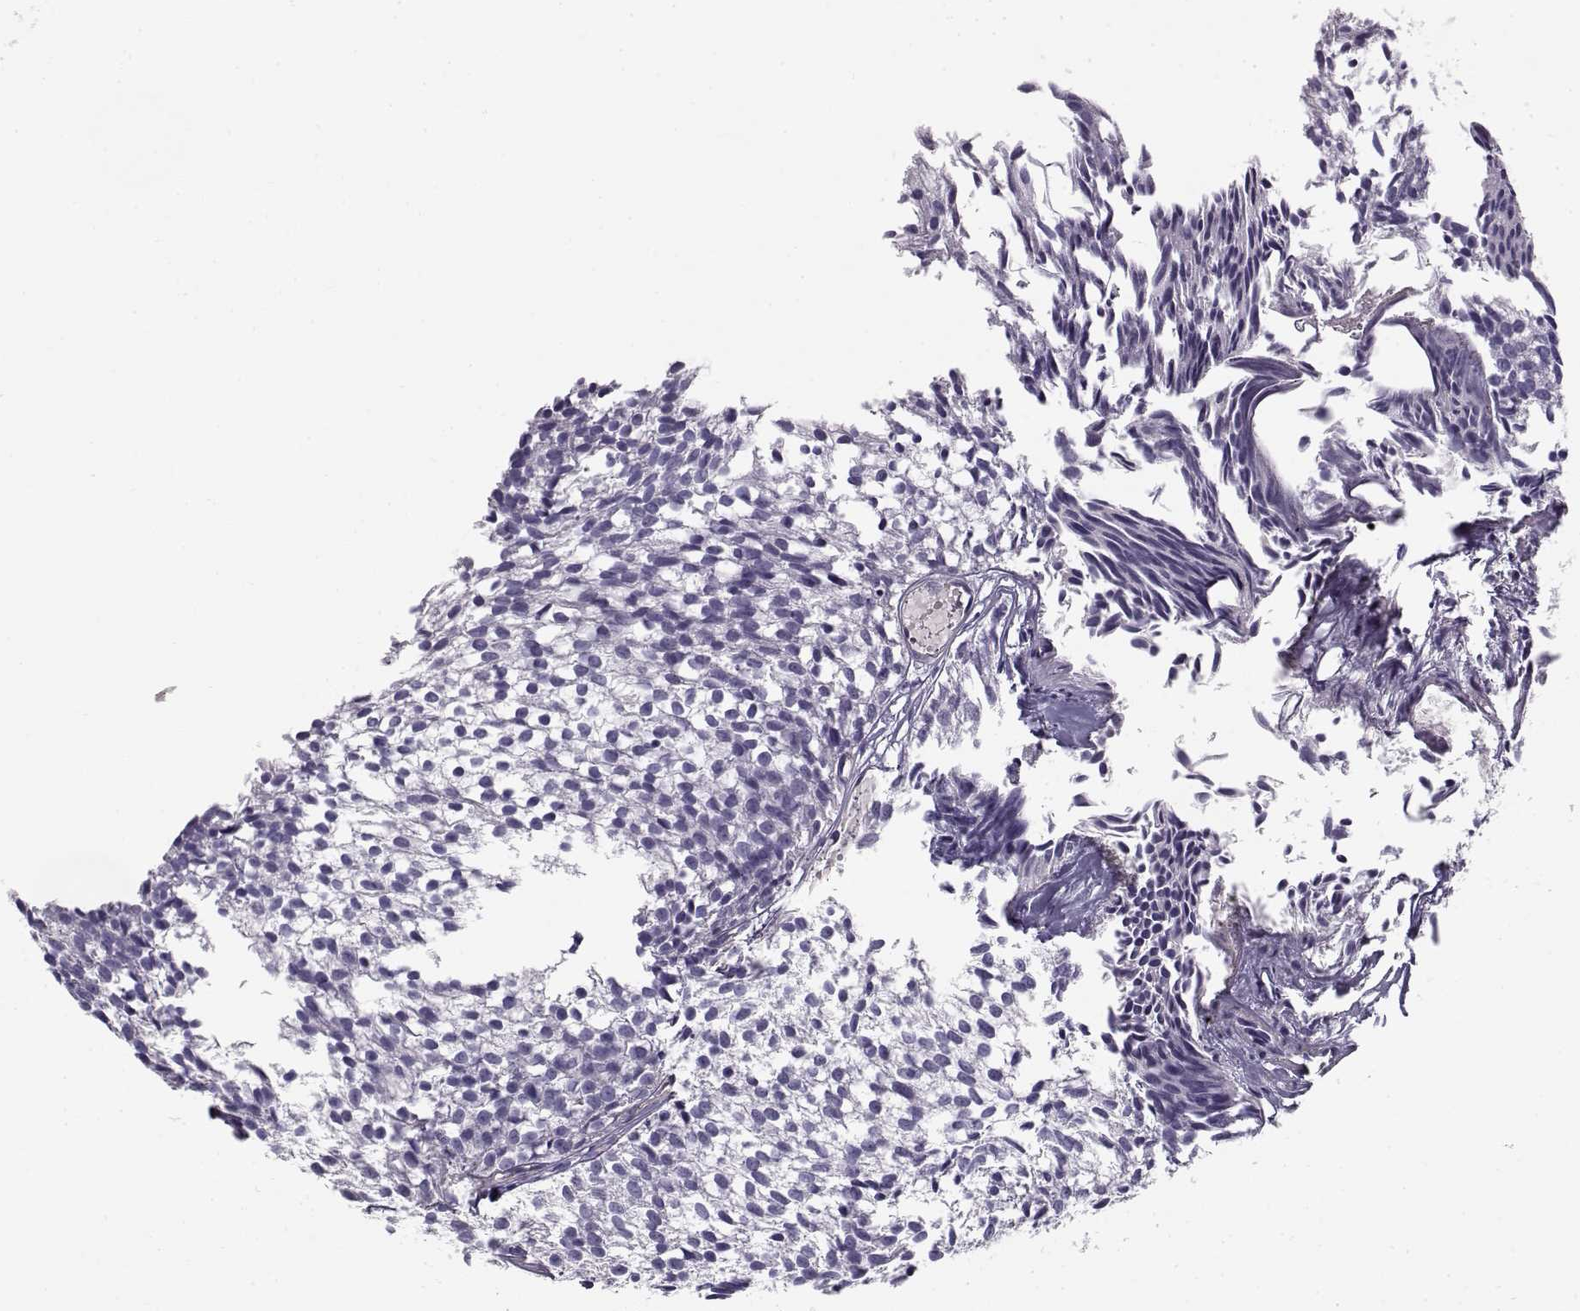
{"staining": {"intensity": "negative", "quantity": "none", "location": "none"}, "tissue": "urothelial cancer", "cell_type": "Tumor cells", "image_type": "cancer", "snomed": [{"axis": "morphology", "description": "Urothelial carcinoma, Low grade"}, {"axis": "topography", "description": "Urinary bladder"}], "caption": "DAB (3,3'-diaminobenzidine) immunohistochemical staining of human urothelial cancer shows no significant staining in tumor cells.", "gene": "MYO1A", "patient": {"sex": "male", "age": 63}}